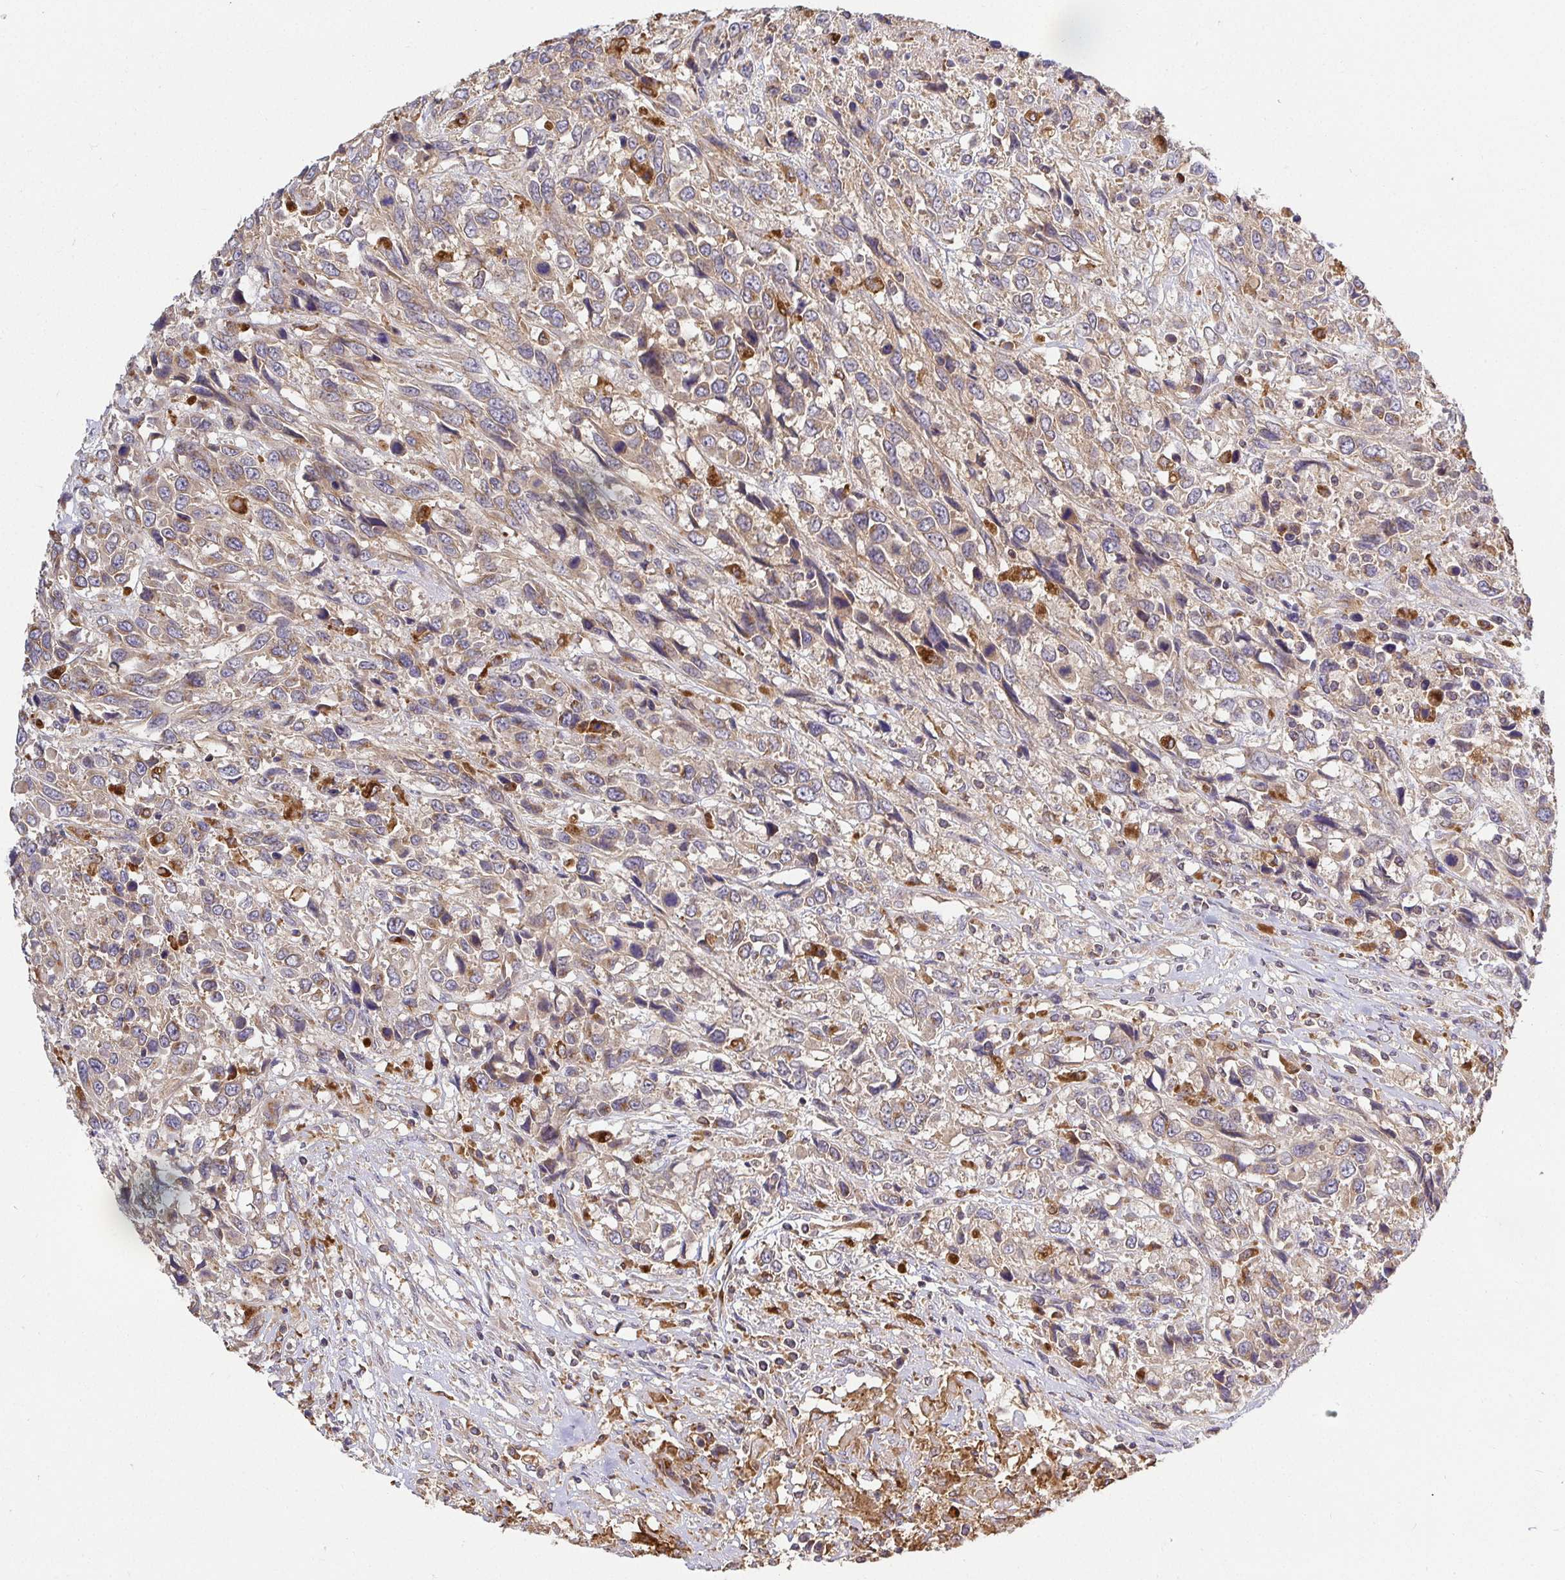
{"staining": {"intensity": "weak", "quantity": ">75%", "location": "cytoplasmic/membranous"}, "tissue": "urothelial cancer", "cell_type": "Tumor cells", "image_type": "cancer", "snomed": [{"axis": "morphology", "description": "Urothelial carcinoma, High grade"}, {"axis": "topography", "description": "Urinary bladder"}], "caption": "Protein expression analysis of urothelial carcinoma (high-grade) shows weak cytoplasmic/membranous expression in approximately >75% of tumor cells.", "gene": "ATP6V1F", "patient": {"sex": "female", "age": 70}}